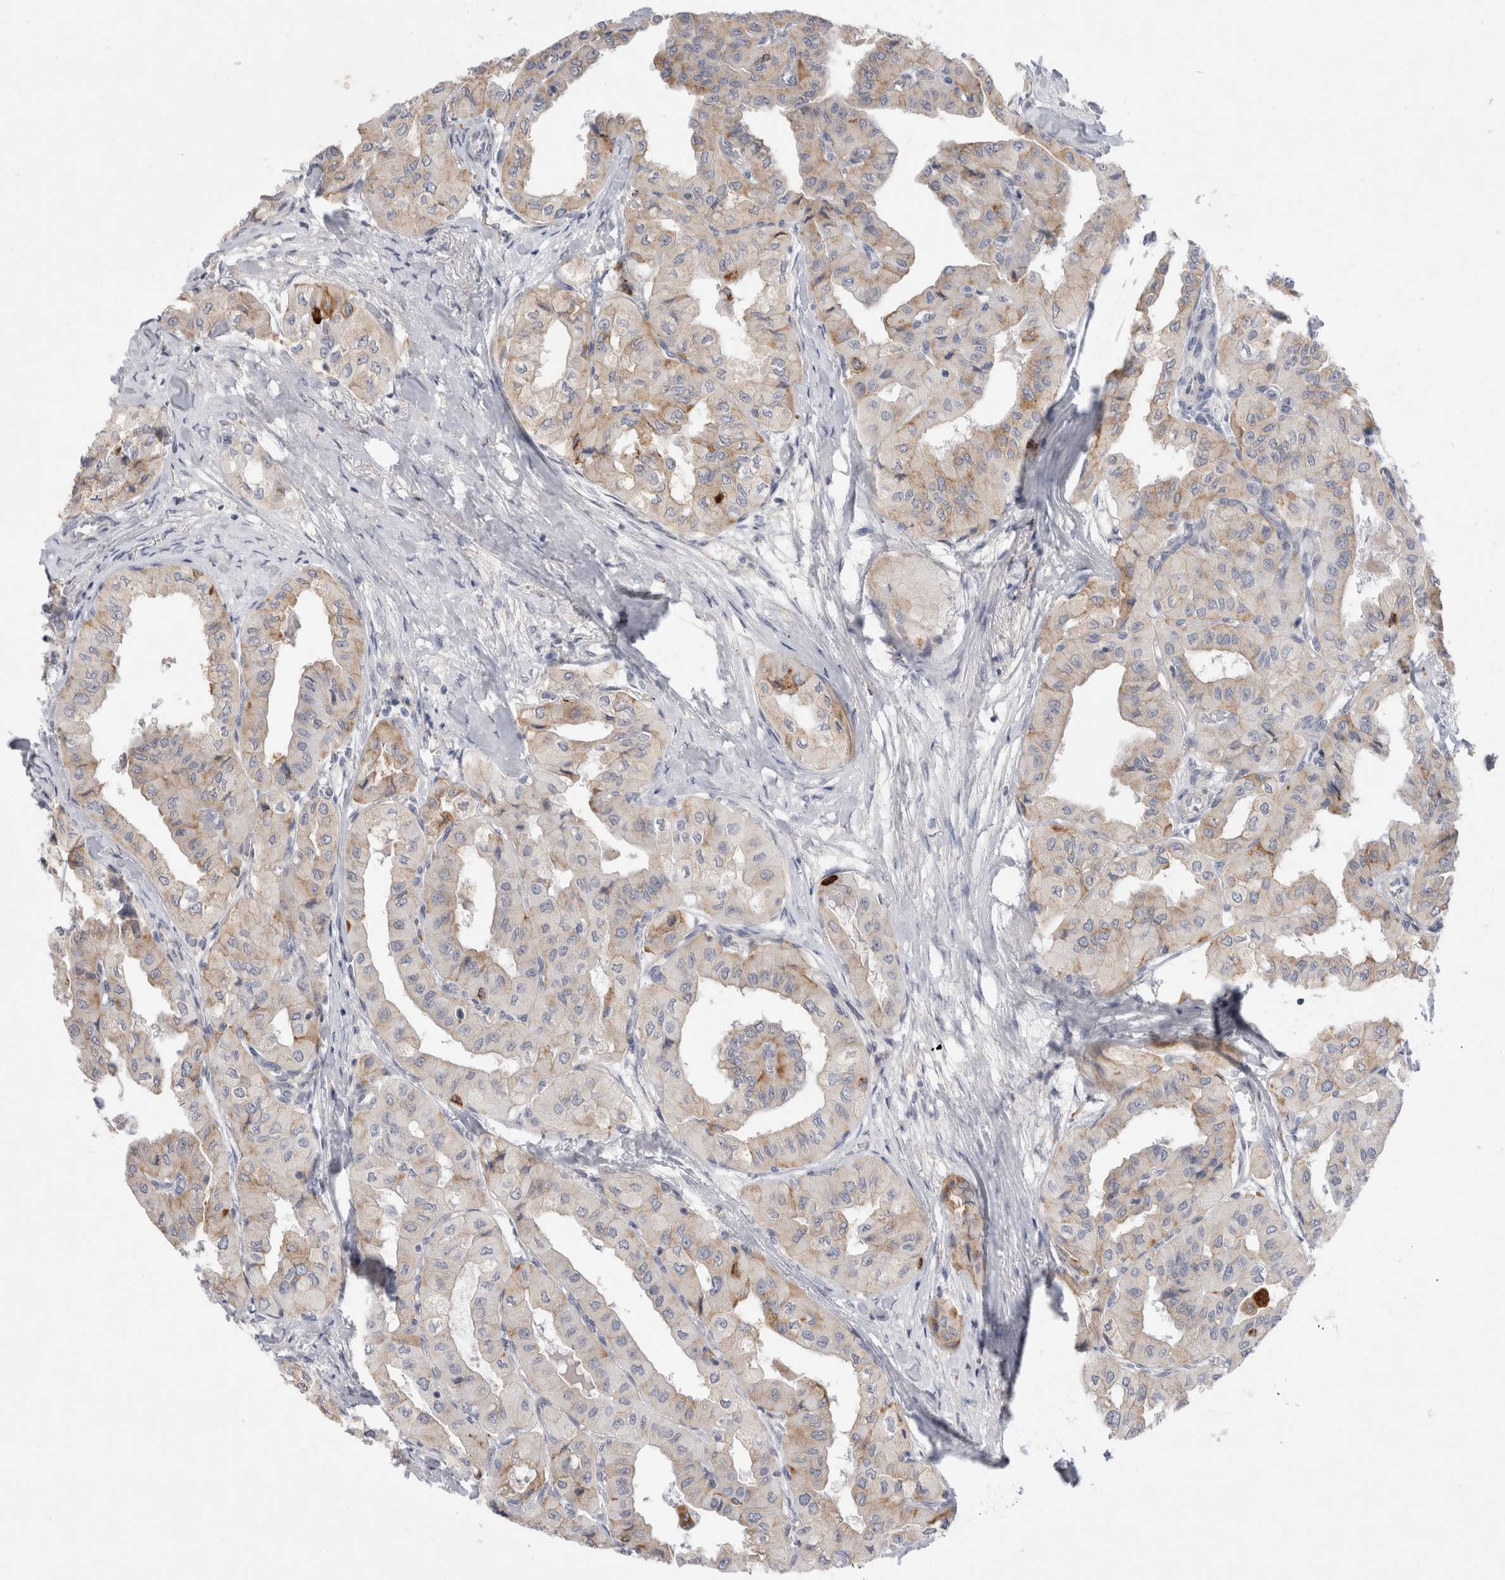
{"staining": {"intensity": "weak", "quantity": "<25%", "location": "cytoplasmic/membranous"}, "tissue": "thyroid cancer", "cell_type": "Tumor cells", "image_type": "cancer", "snomed": [{"axis": "morphology", "description": "Papillary adenocarcinoma, NOS"}, {"axis": "topography", "description": "Thyroid gland"}], "caption": "An IHC image of thyroid cancer is shown. There is no staining in tumor cells of thyroid cancer.", "gene": "GAA", "patient": {"sex": "female", "age": 59}}